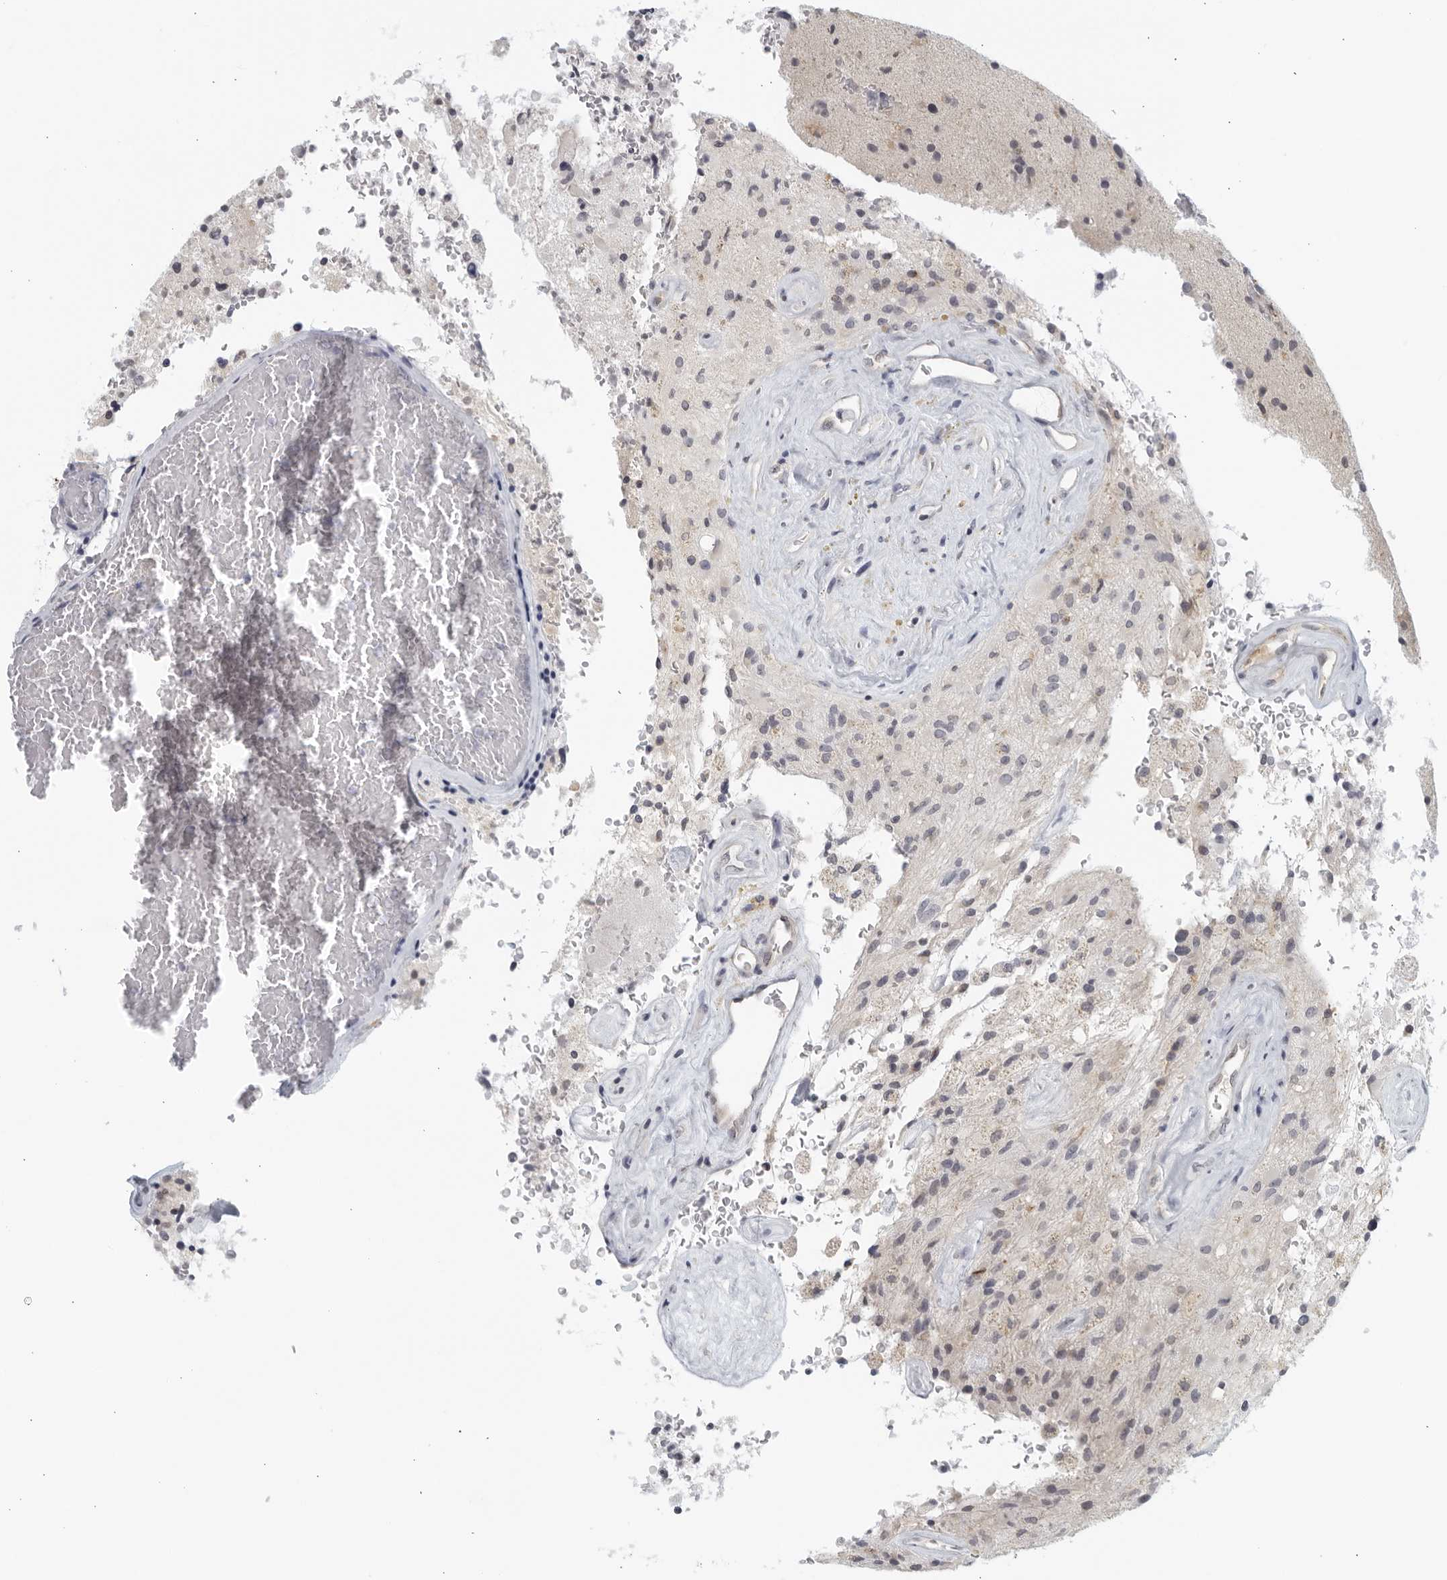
{"staining": {"intensity": "negative", "quantity": "none", "location": "none"}, "tissue": "glioma", "cell_type": "Tumor cells", "image_type": "cancer", "snomed": [{"axis": "morphology", "description": "Glioma, malignant, High grade"}, {"axis": "topography", "description": "Brain"}], "caption": "Immunohistochemistry histopathology image of neoplastic tissue: human malignant glioma (high-grade) stained with DAB (3,3'-diaminobenzidine) displays no significant protein positivity in tumor cells.", "gene": "MATN1", "patient": {"sex": "male", "age": 72}}